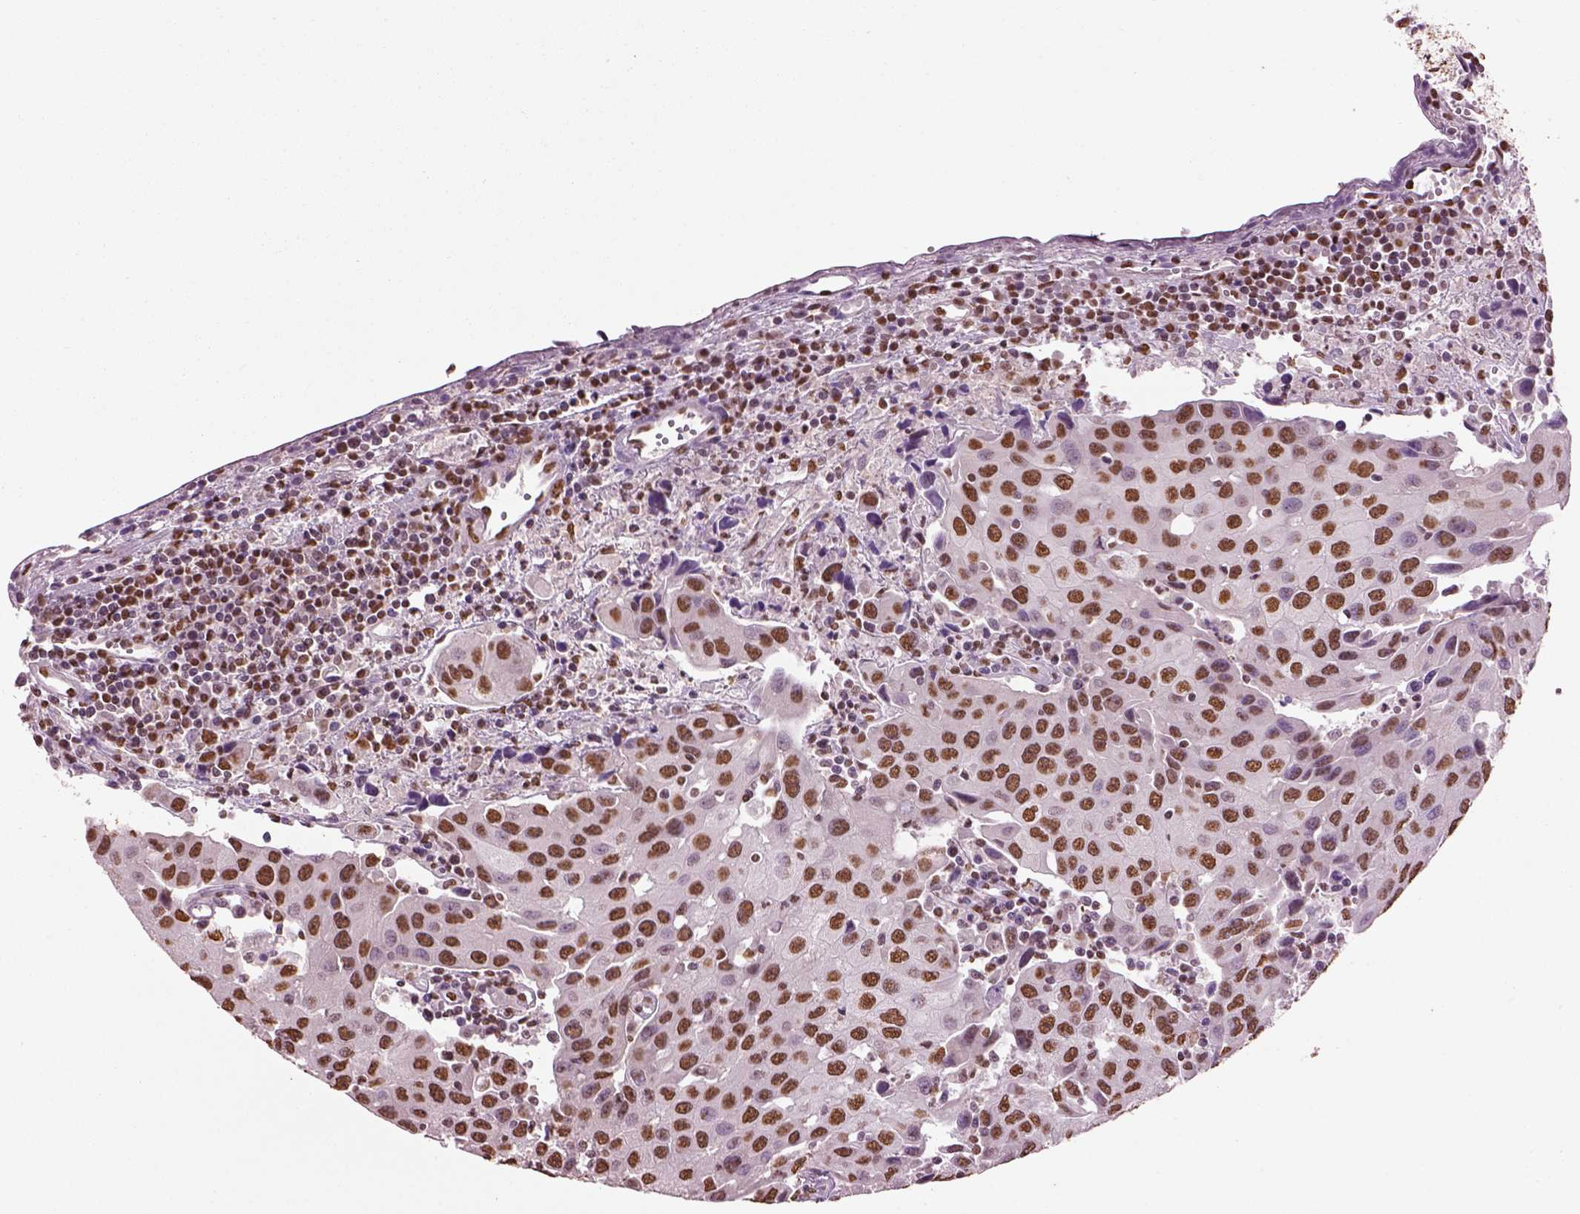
{"staining": {"intensity": "moderate", "quantity": ">75%", "location": "nuclear"}, "tissue": "urothelial cancer", "cell_type": "Tumor cells", "image_type": "cancer", "snomed": [{"axis": "morphology", "description": "Urothelial carcinoma, High grade"}, {"axis": "topography", "description": "Urinary bladder"}], "caption": "A brown stain shows moderate nuclear expression of a protein in high-grade urothelial carcinoma tumor cells.", "gene": "DDX3X", "patient": {"sex": "female", "age": 85}}